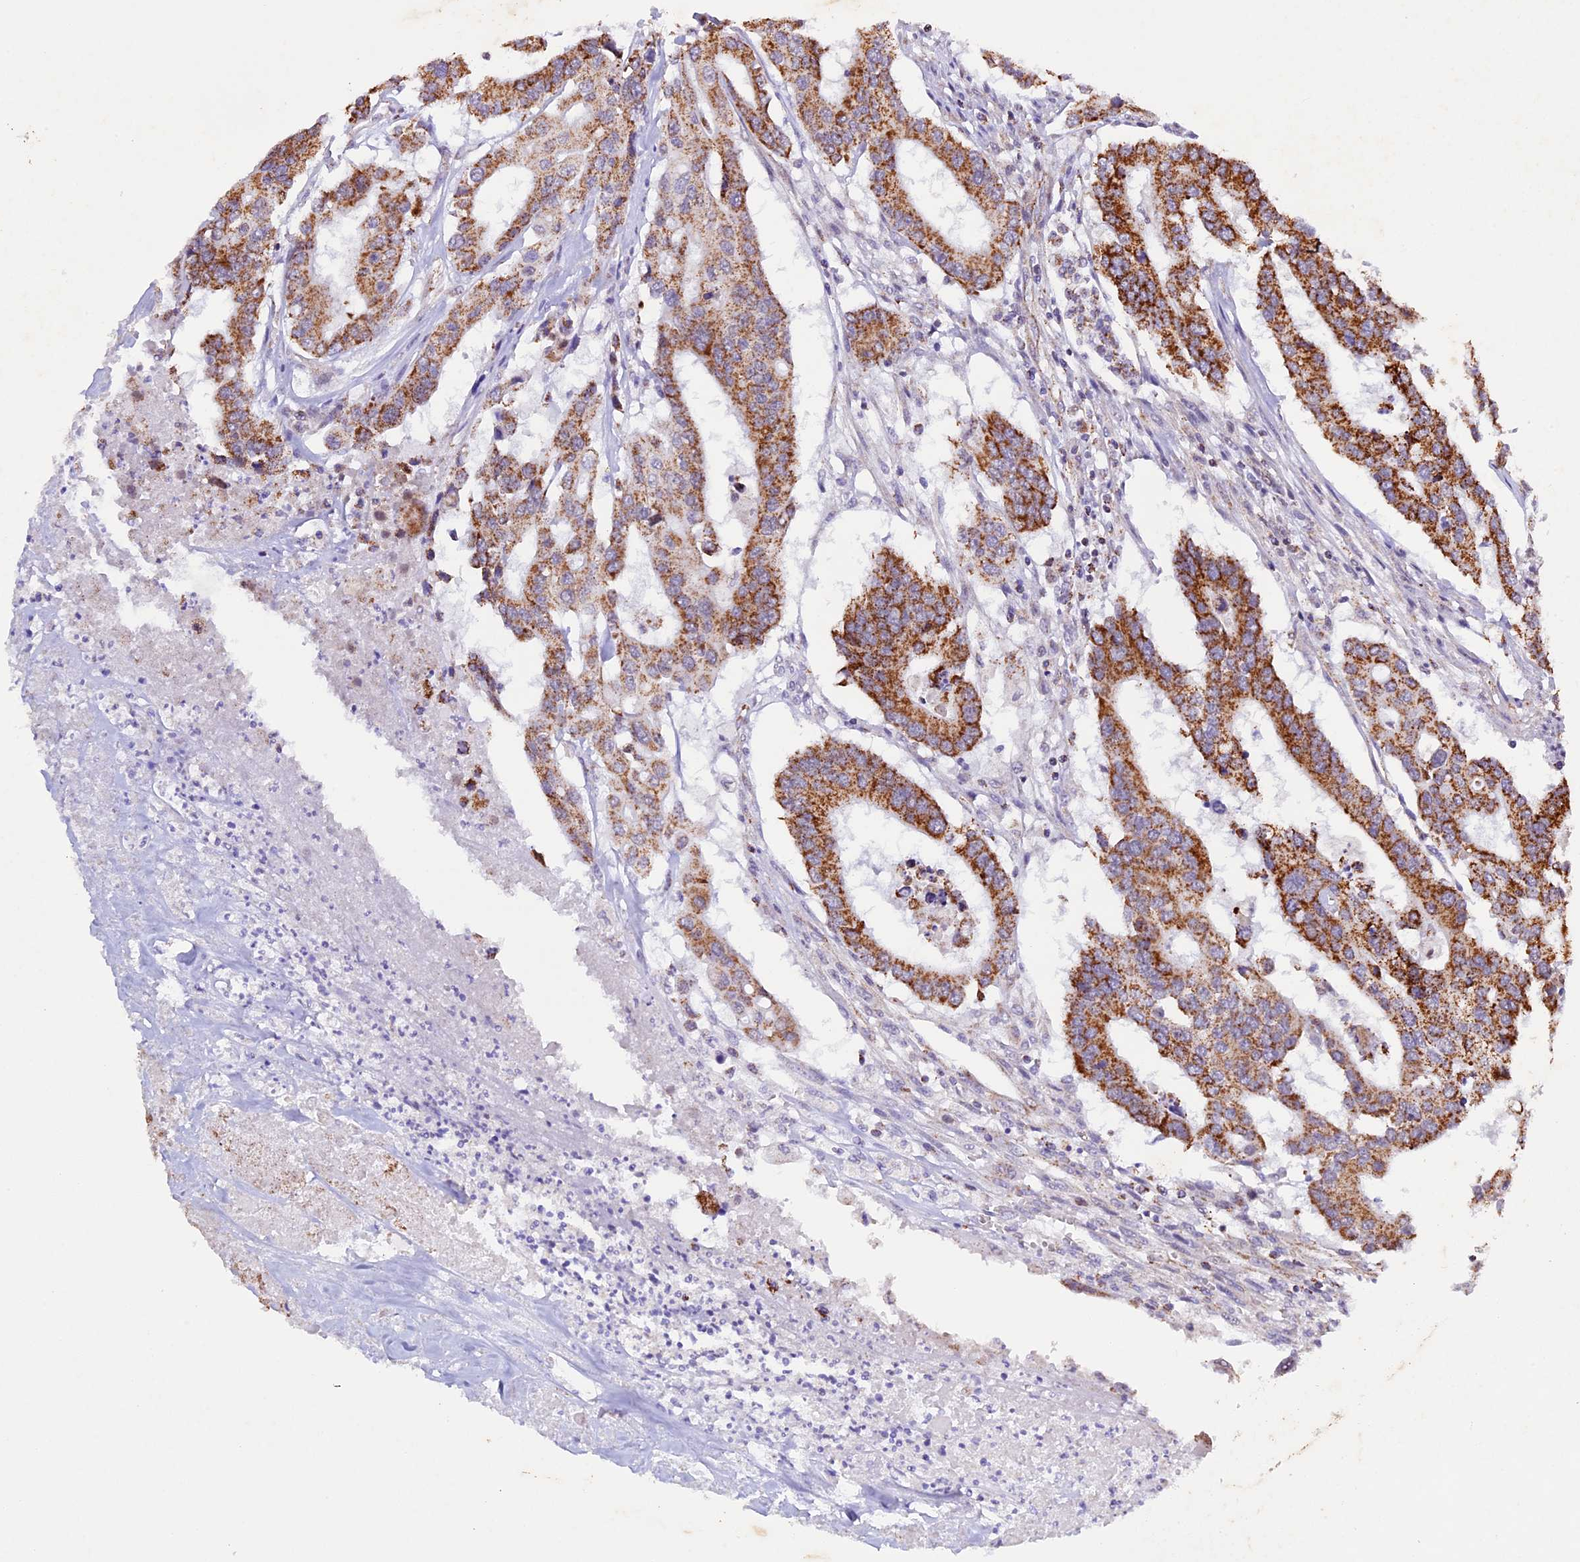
{"staining": {"intensity": "strong", "quantity": ">75%", "location": "cytoplasmic/membranous"}, "tissue": "colorectal cancer", "cell_type": "Tumor cells", "image_type": "cancer", "snomed": [{"axis": "morphology", "description": "Adenocarcinoma, NOS"}, {"axis": "topography", "description": "Colon"}], "caption": "Colorectal cancer (adenocarcinoma) stained for a protein (brown) reveals strong cytoplasmic/membranous positive staining in approximately >75% of tumor cells.", "gene": "TFAM", "patient": {"sex": "male", "age": 77}}